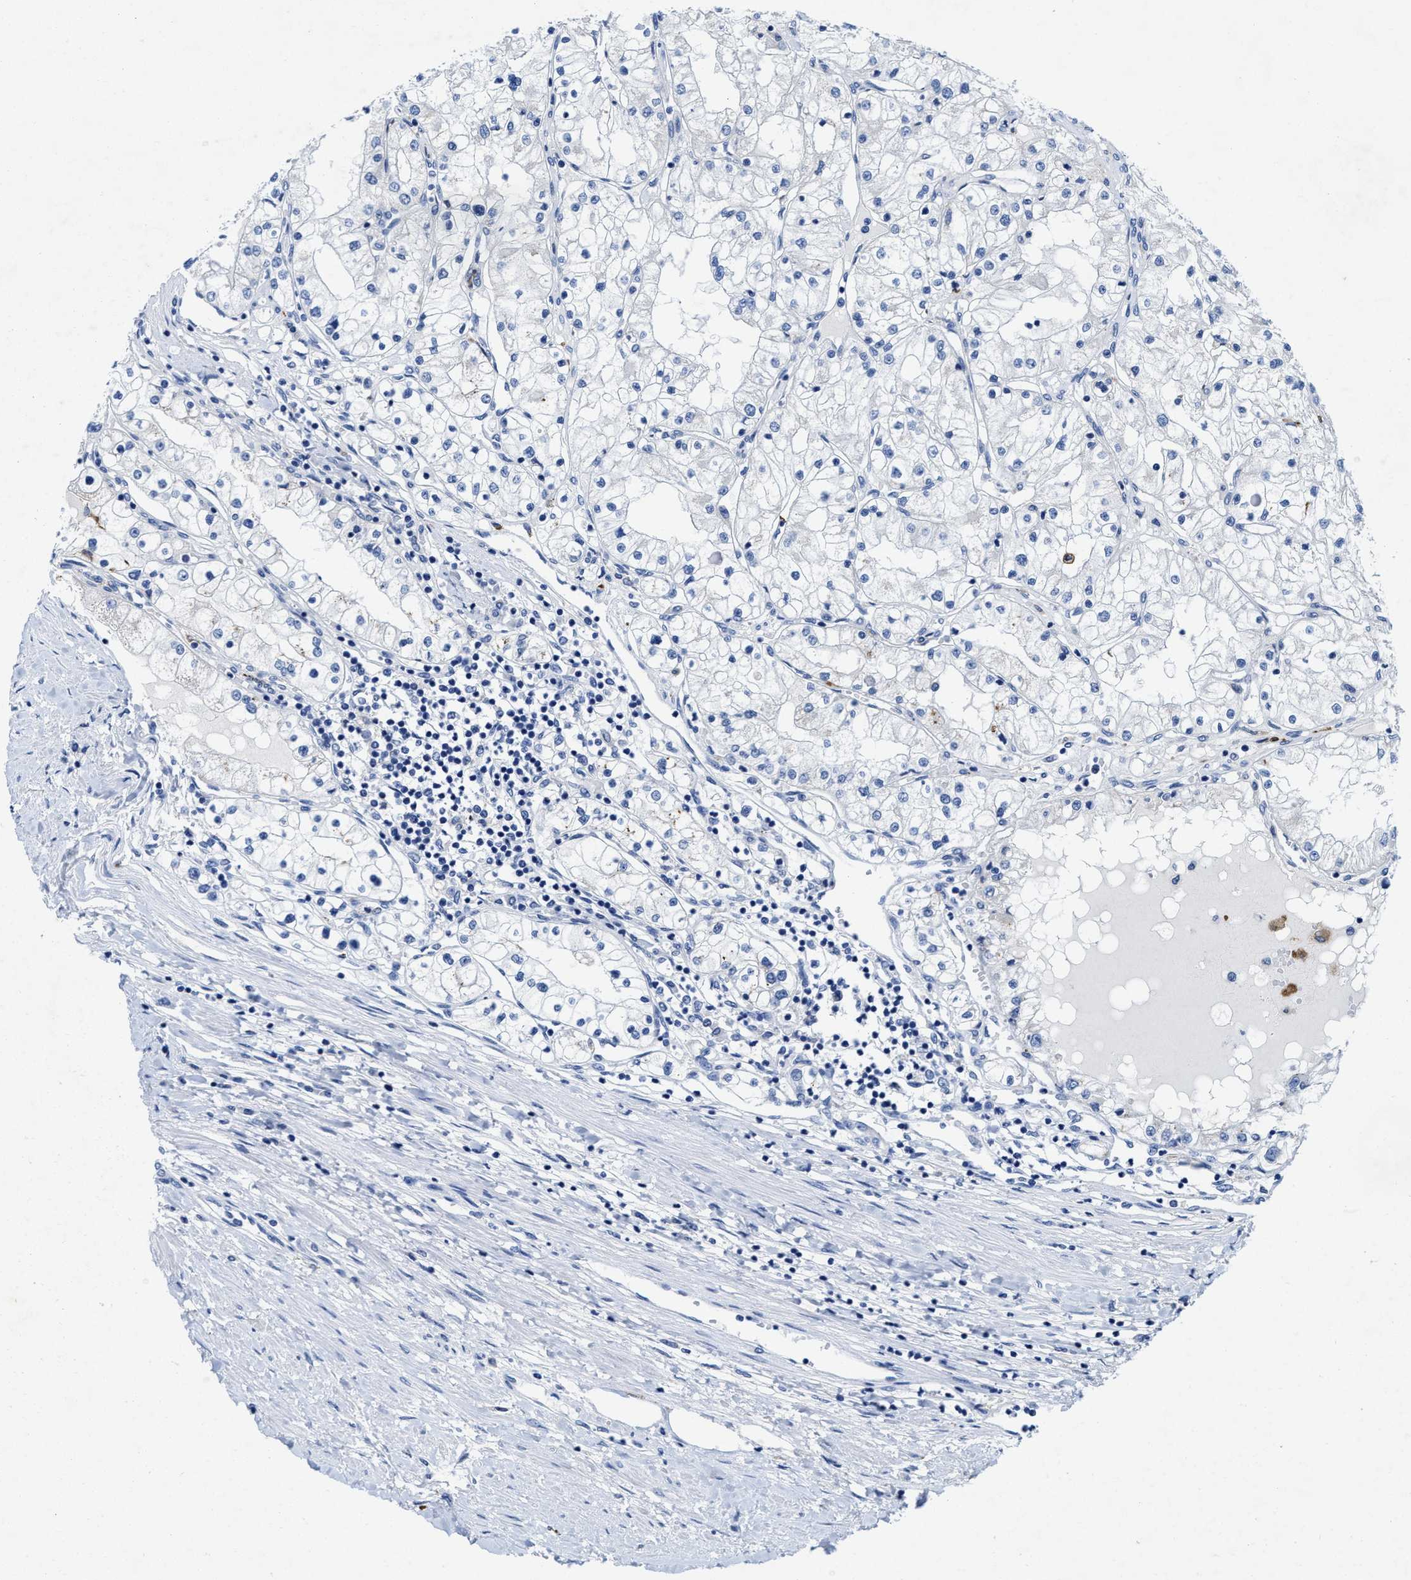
{"staining": {"intensity": "negative", "quantity": "none", "location": "none"}, "tissue": "renal cancer", "cell_type": "Tumor cells", "image_type": "cancer", "snomed": [{"axis": "morphology", "description": "Adenocarcinoma, NOS"}, {"axis": "topography", "description": "Kidney"}], "caption": "IHC of renal cancer demonstrates no staining in tumor cells. The staining is performed using DAB brown chromogen with nuclei counter-stained in using hematoxylin.", "gene": "TBRG4", "patient": {"sex": "male", "age": 68}}